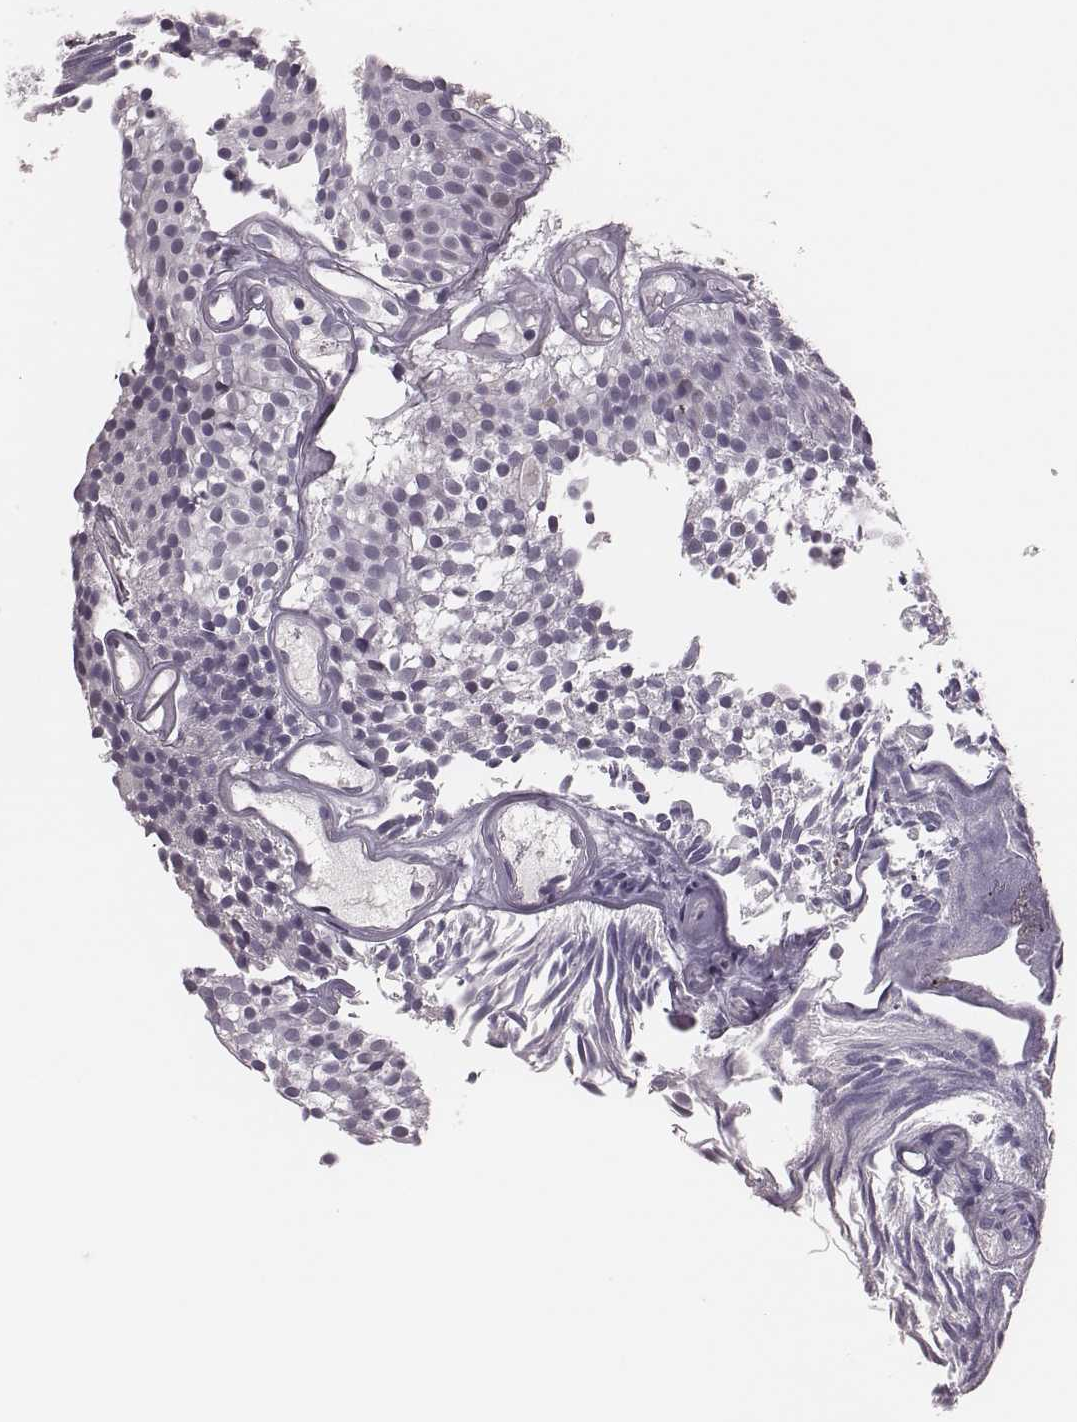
{"staining": {"intensity": "negative", "quantity": "none", "location": "none"}, "tissue": "urothelial cancer", "cell_type": "Tumor cells", "image_type": "cancer", "snomed": [{"axis": "morphology", "description": "Urothelial carcinoma, Low grade"}, {"axis": "topography", "description": "Urinary bladder"}], "caption": "IHC image of neoplastic tissue: urothelial cancer stained with DAB (3,3'-diaminobenzidine) reveals no significant protein staining in tumor cells.", "gene": "PBK", "patient": {"sex": "male", "age": 63}}